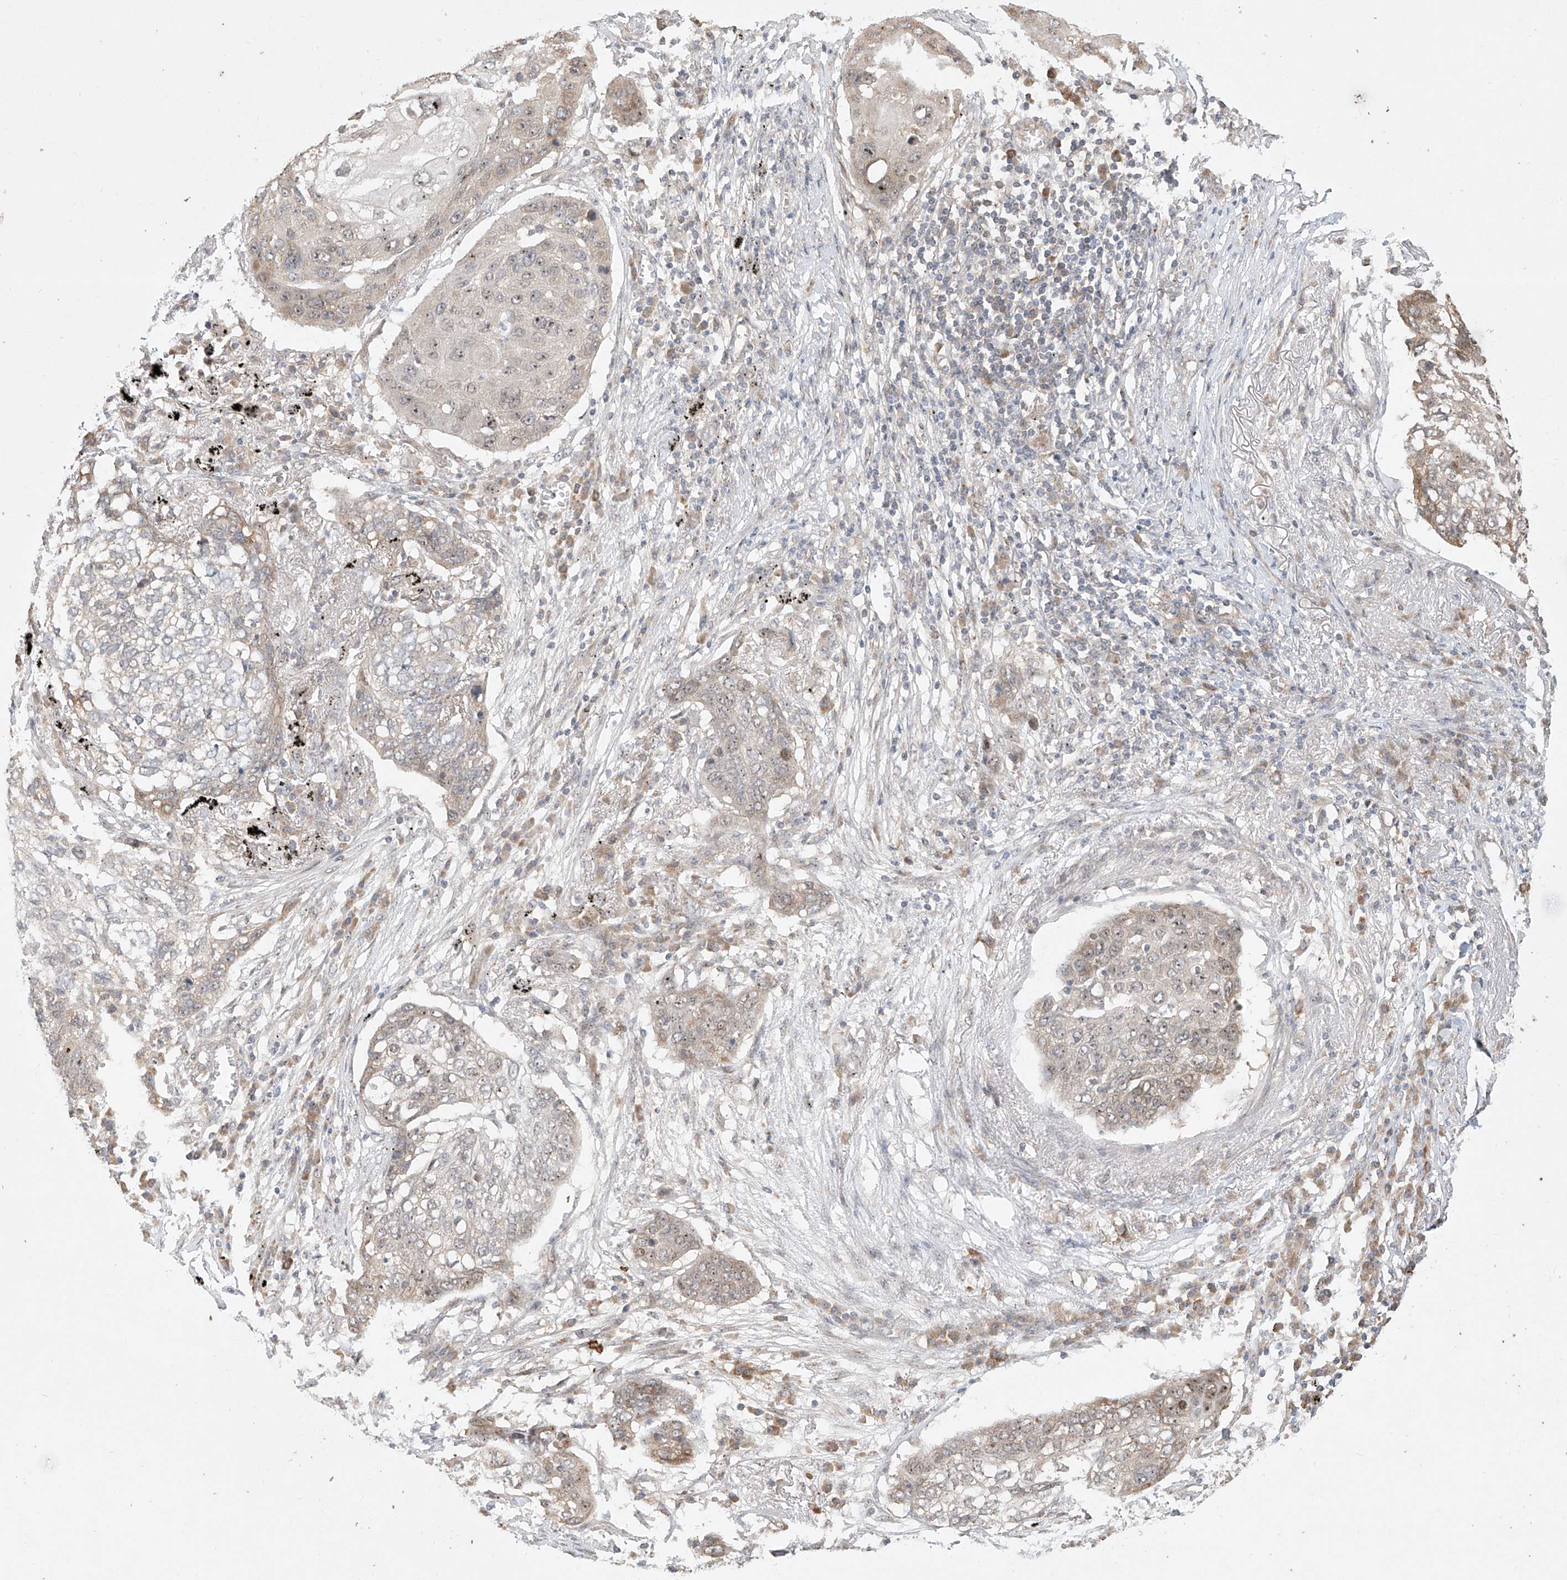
{"staining": {"intensity": "weak", "quantity": "<25%", "location": "nuclear"}, "tissue": "lung cancer", "cell_type": "Tumor cells", "image_type": "cancer", "snomed": [{"axis": "morphology", "description": "Squamous cell carcinoma, NOS"}, {"axis": "topography", "description": "Lung"}], "caption": "Histopathology image shows no protein positivity in tumor cells of lung cancer tissue.", "gene": "TASP1", "patient": {"sex": "female", "age": 63}}